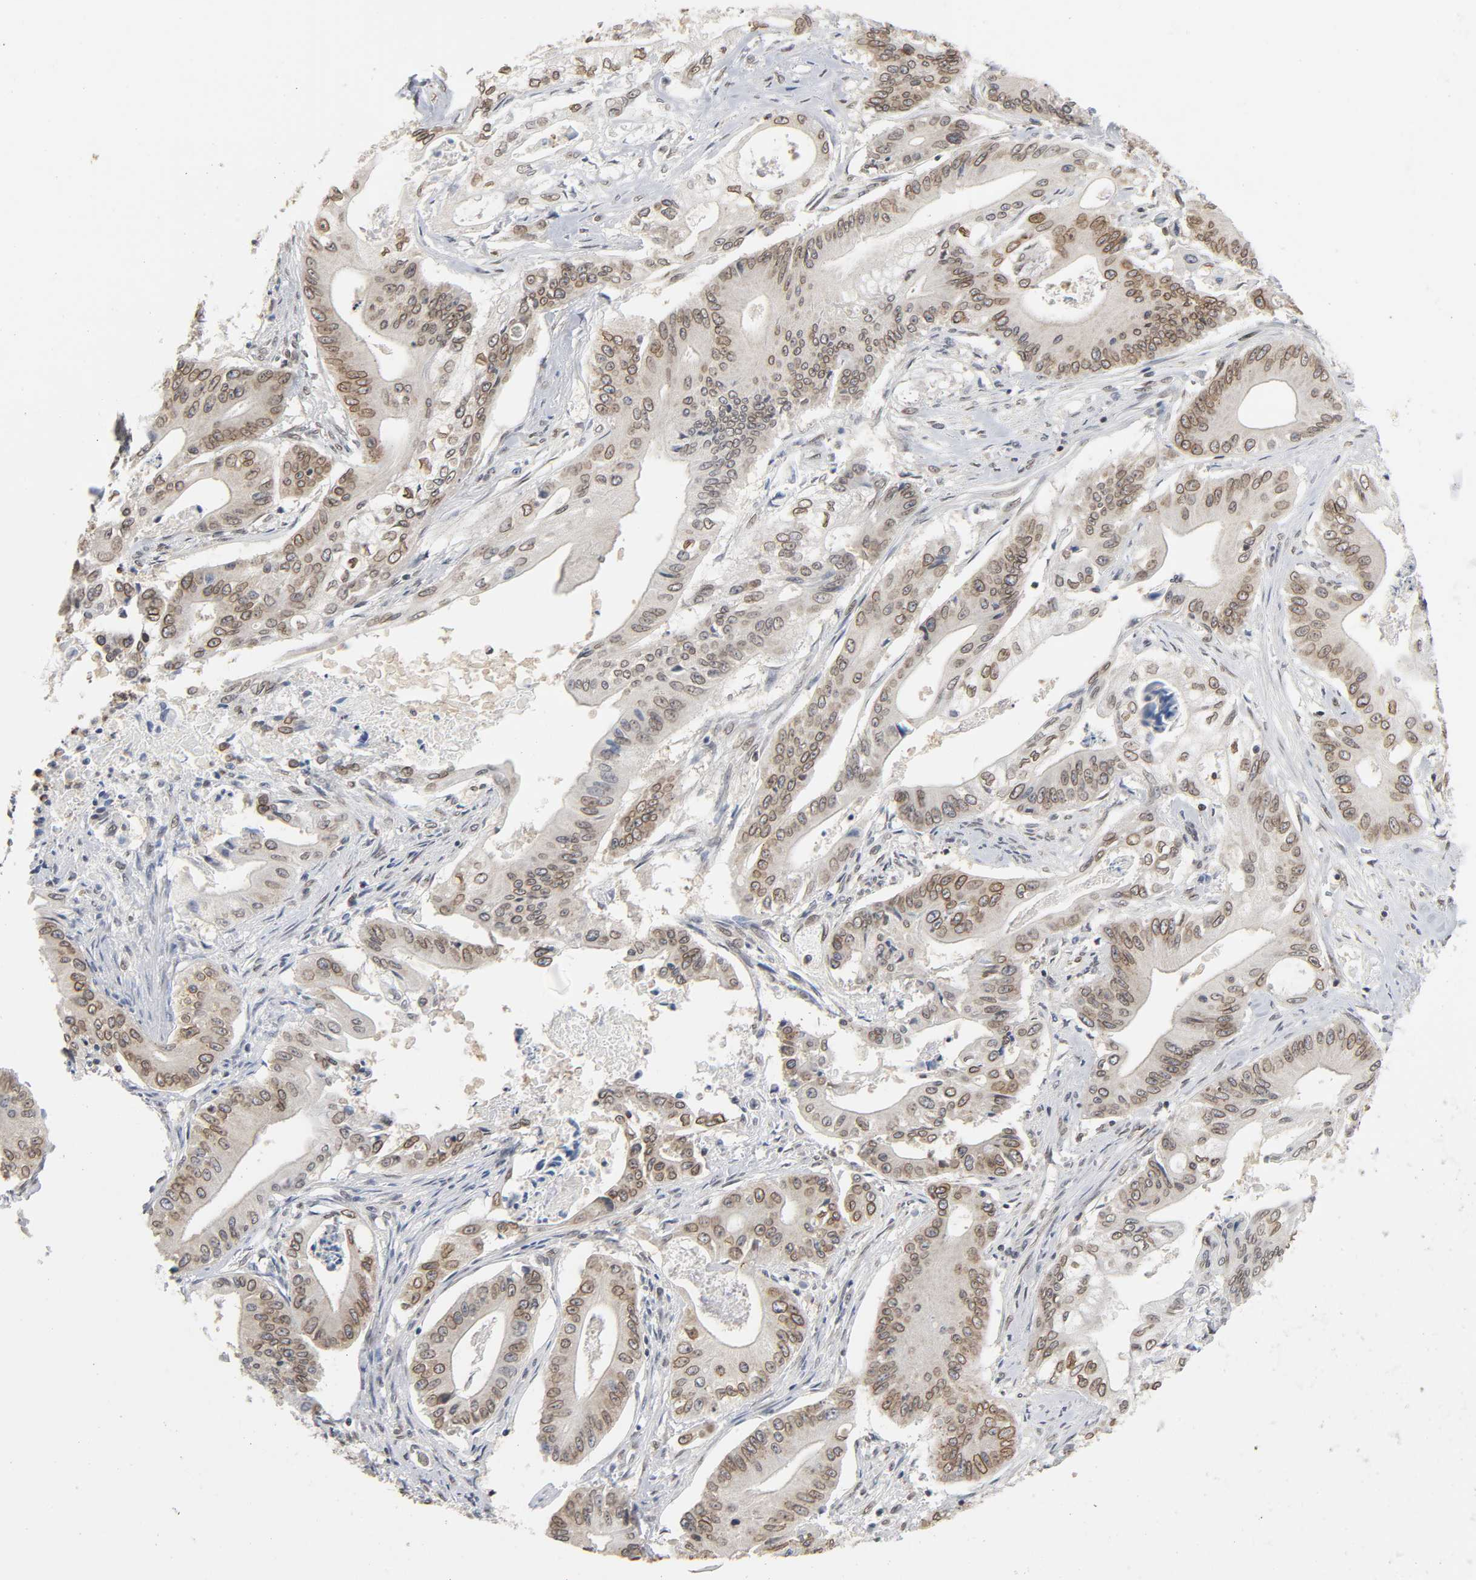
{"staining": {"intensity": "moderate", "quantity": ">75%", "location": "cytoplasmic/membranous,nuclear"}, "tissue": "pancreatic cancer", "cell_type": "Tumor cells", "image_type": "cancer", "snomed": [{"axis": "morphology", "description": "Normal tissue, NOS"}, {"axis": "topography", "description": "Lymph node"}], "caption": "A medium amount of moderate cytoplasmic/membranous and nuclear expression is appreciated in about >75% of tumor cells in pancreatic cancer tissue.", "gene": "SUMO1", "patient": {"sex": "male", "age": 62}}